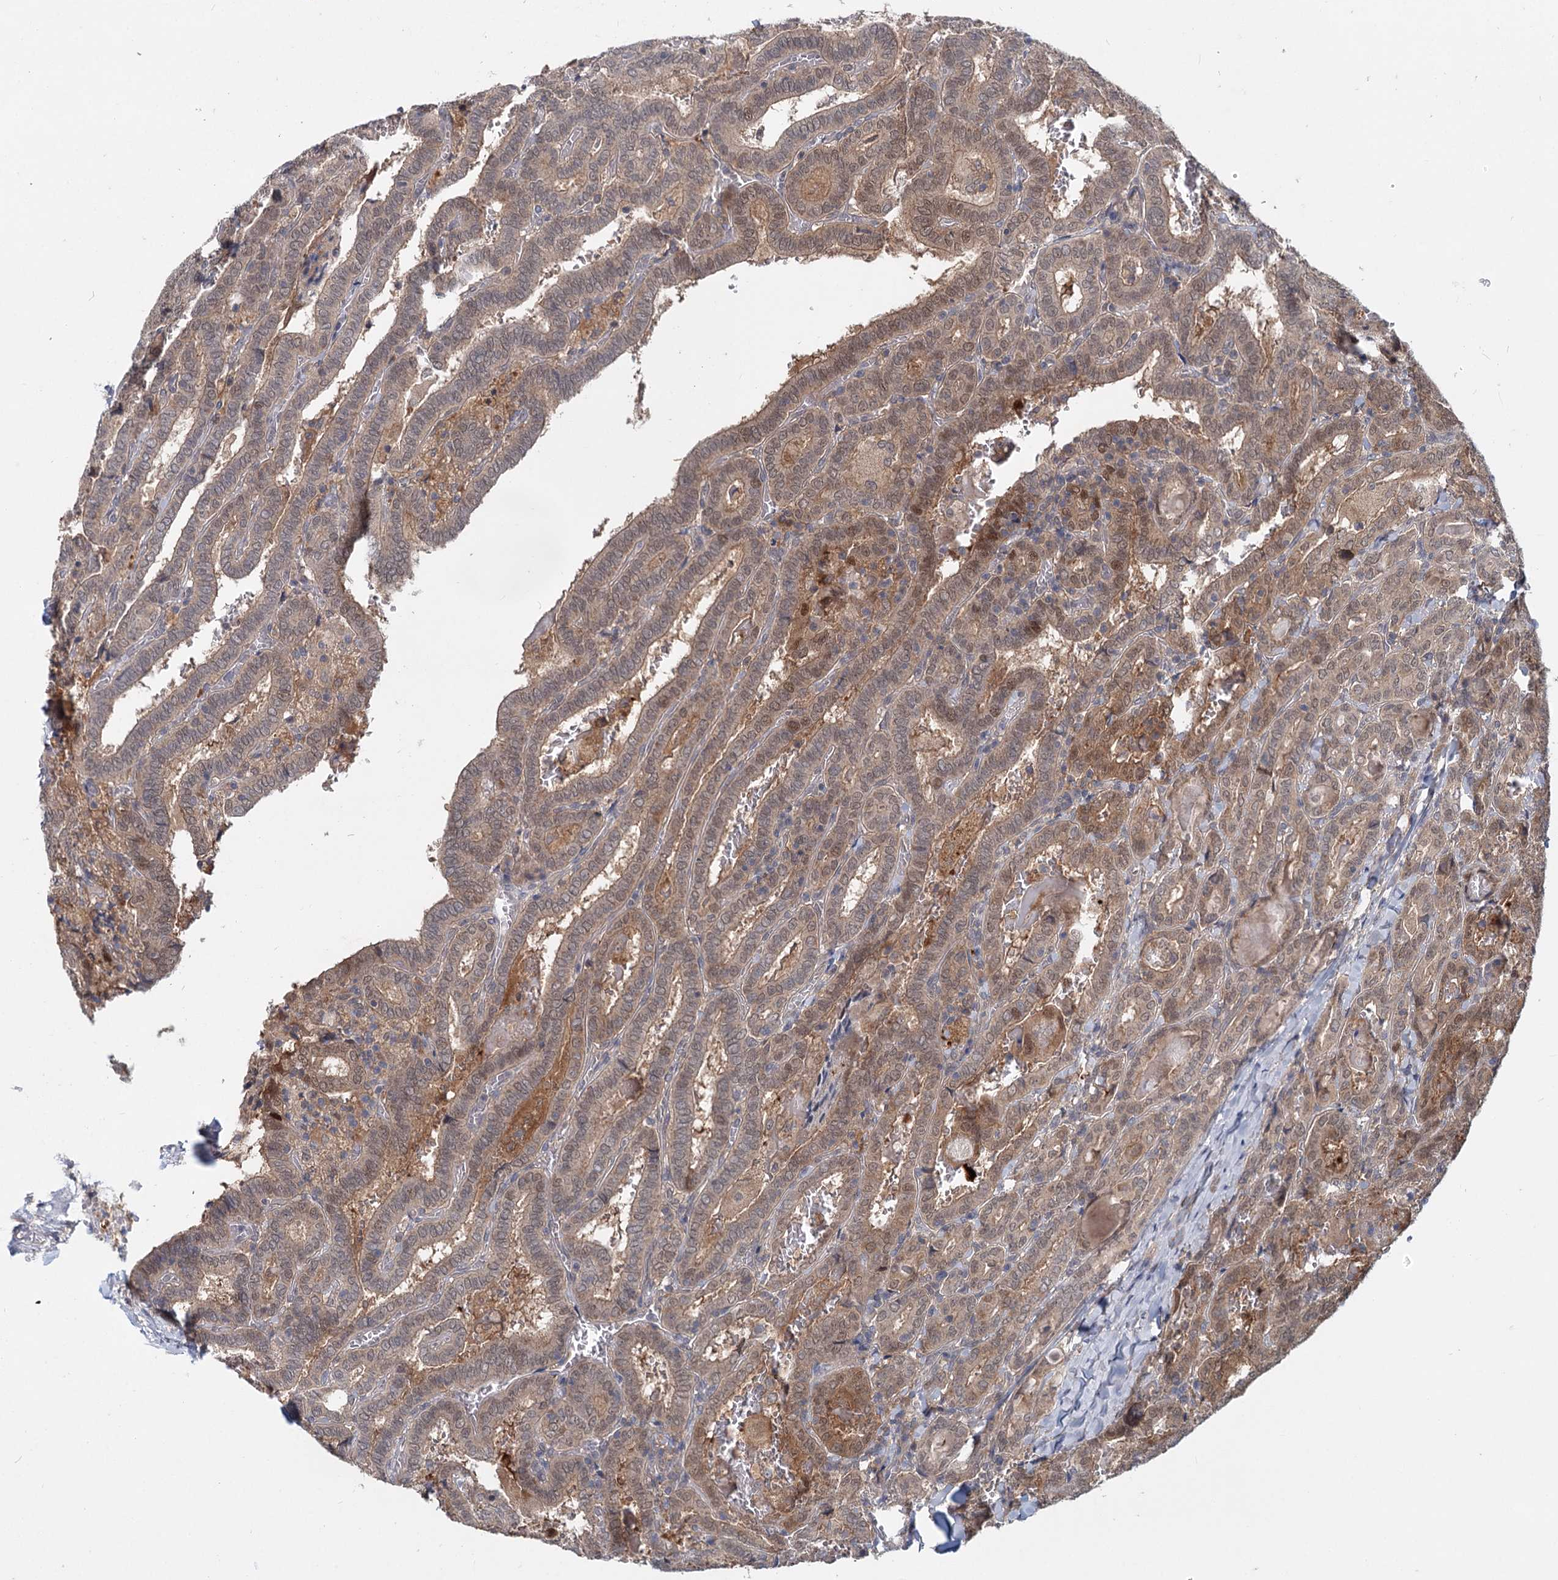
{"staining": {"intensity": "moderate", "quantity": "25%-75%", "location": "cytoplasmic/membranous,nuclear"}, "tissue": "thyroid cancer", "cell_type": "Tumor cells", "image_type": "cancer", "snomed": [{"axis": "morphology", "description": "Papillary adenocarcinoma, NOS"}, {"axis": "topography", "description": "Thyroid gland"}], "caption": "About 25%-75% of tumor cells in human thyroid cancer (papillary adenocarcinoma) show moderate cytoplasmic/membranous and nuclear protein staining as visualized by brown immunohistochemical staining.", "gene": "AP3B1", "patient": {"sex": "female", "age": 72}}